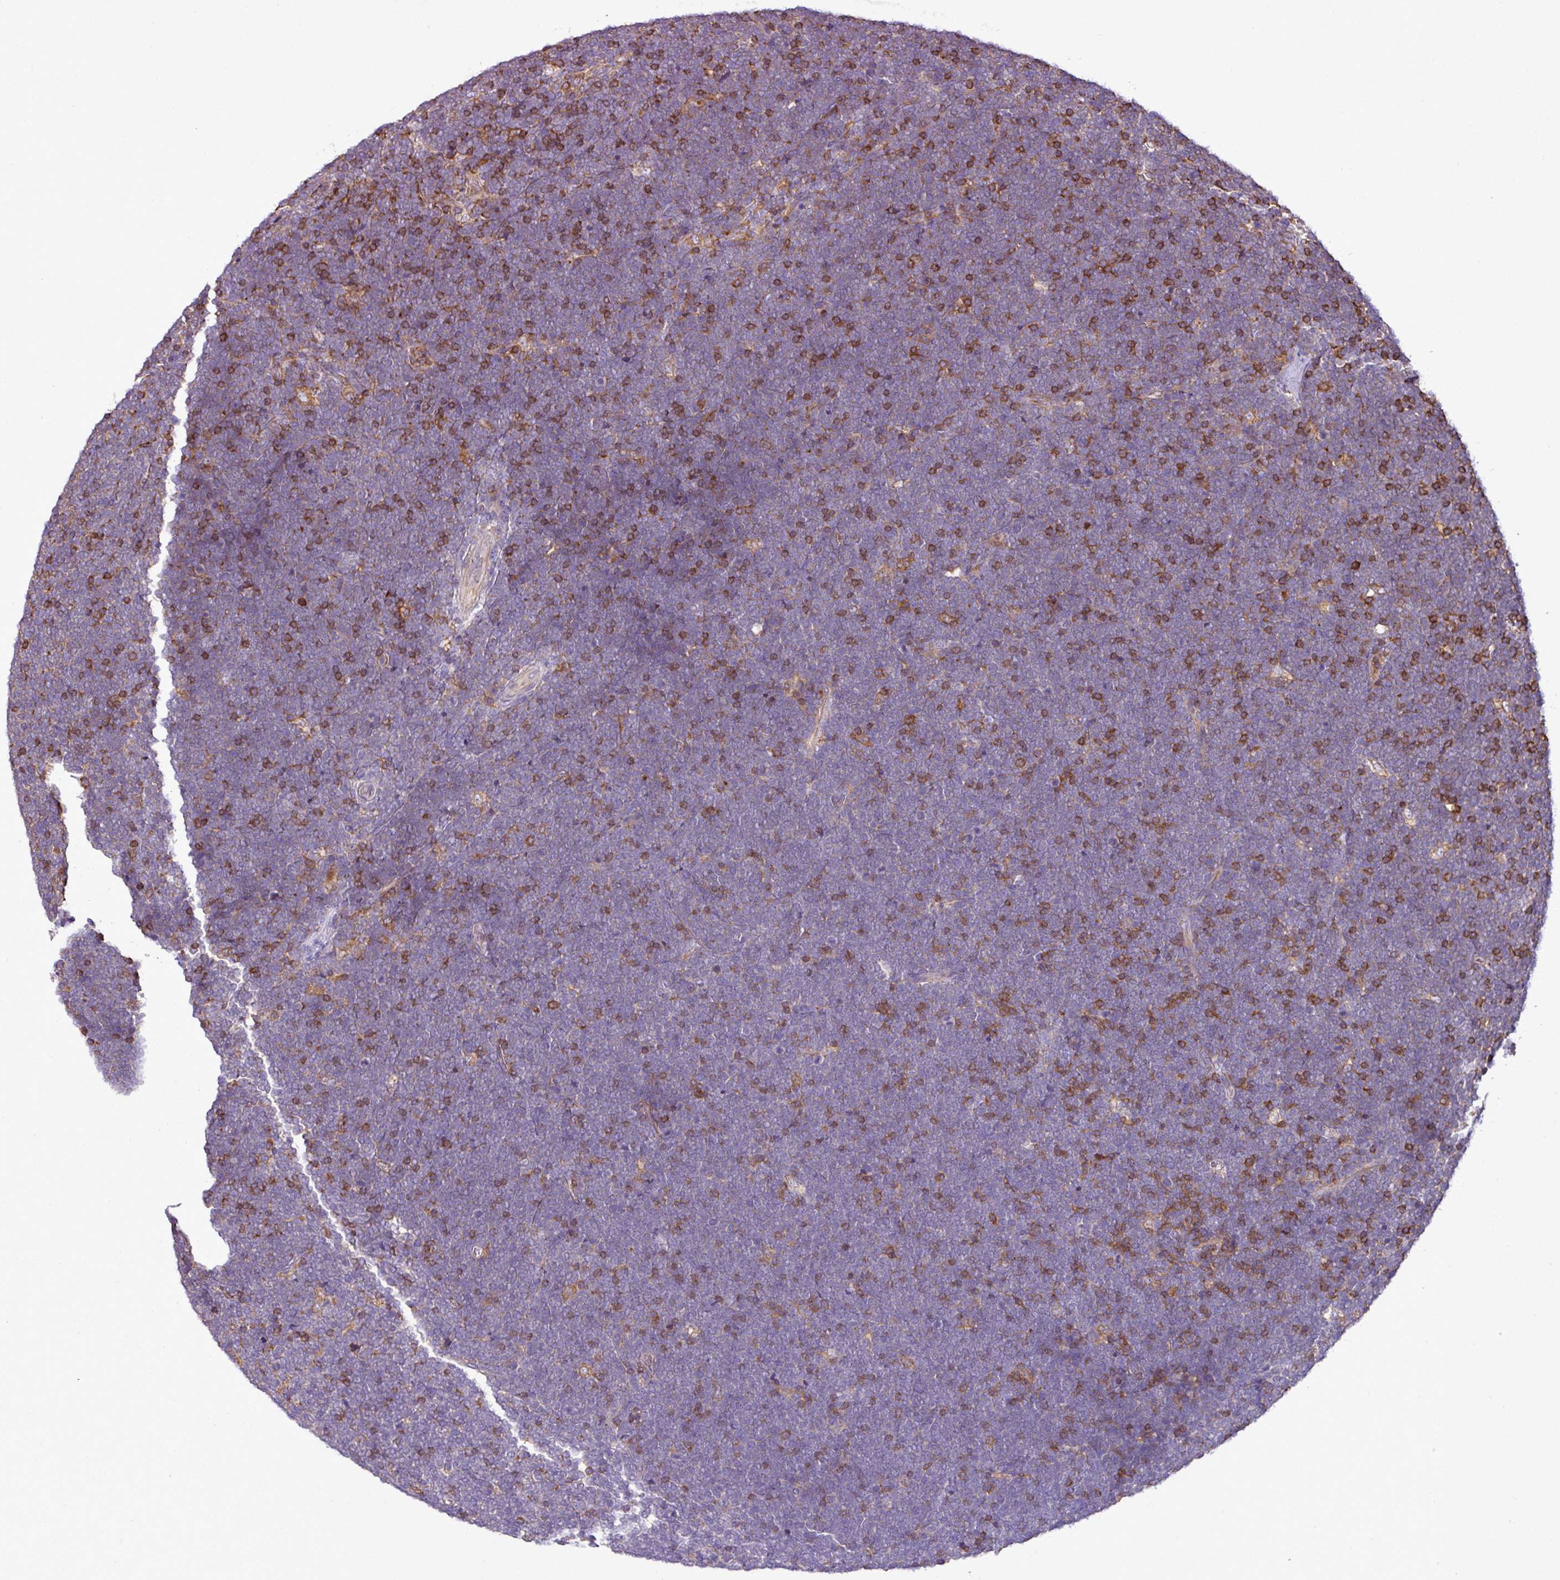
{"staining": {"intensity": "negative", "quantity": "none", "location": "none"}, "tissue": "lymphoma", "cell_type": "Tumor cells", "image_type": "cancer", "snomed": [{"axis": "morphology", "description": "Malignant lymphoma, non-Hodgkin's type, High grade"}, {"axis": "topography", "description": "Lymph node"}], "caption": "High power microscopy photomicrograph of an immunohistochemistry photomicrograph of lymphoma, revealing no significant positivity in tumor cells.", "gene": "PGAP6", "patient": {"sex": "male", "age": 13}}